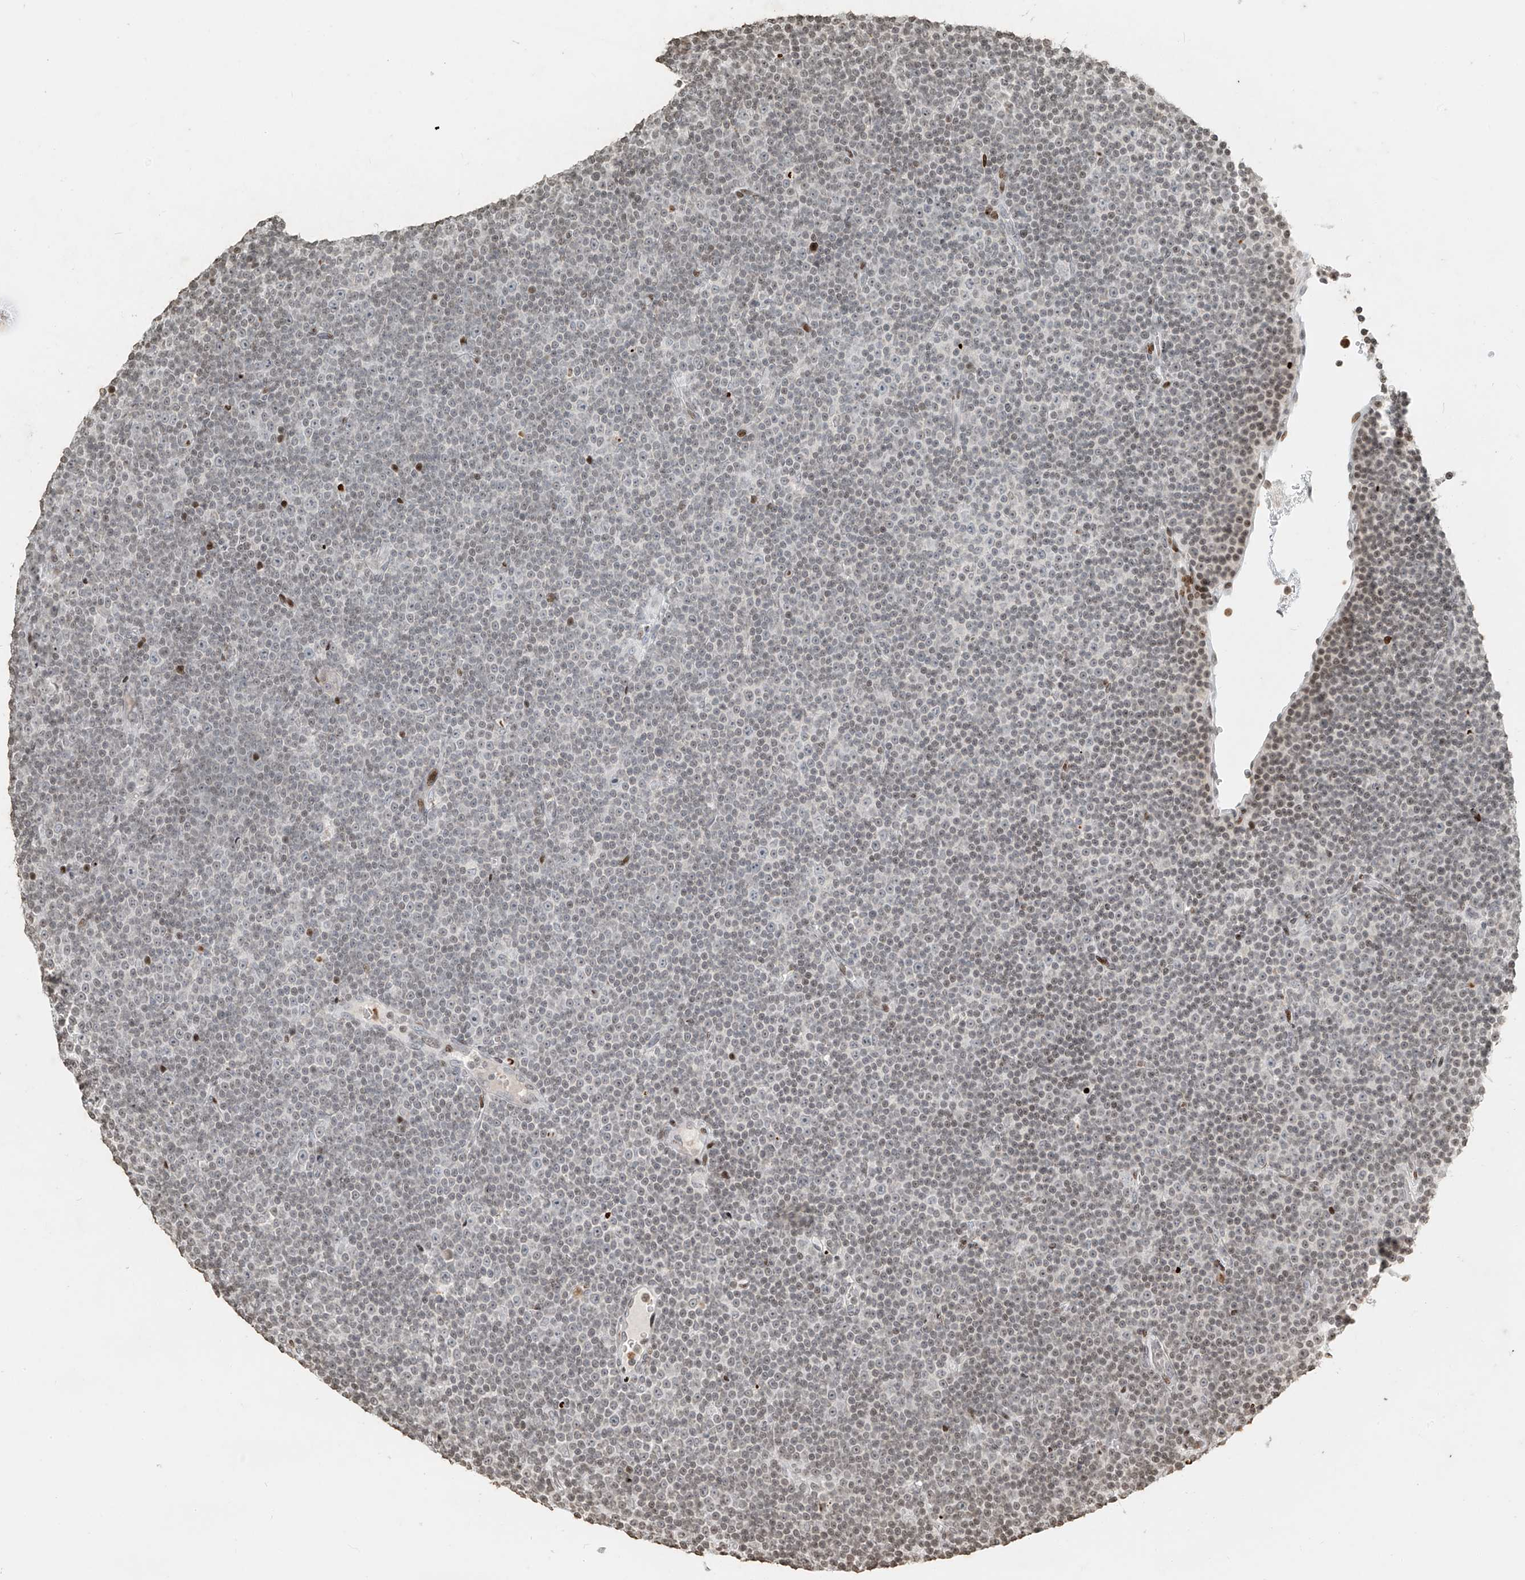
{"staining": {"intensity": "weak", "quantity": "25%-75%", "location": "nuclear"}, "tissue": "lymphoma", "cell_type": "Tumor cells", "image_type": "cancer", "snomed": [{"axis": "morphology", "description": "Malignant lymphoma, non-Hodgkin's type, Low grade"}, {"axis": "topography", "description": "Lymph node"}], "caption": "Human lymphoma stained for a protein (brown) shows weak nuclear positive expression in about 25%-75% of tumor cells.", "gene": "C17orf58", "patient": {"sex": "female", "age": 67}}